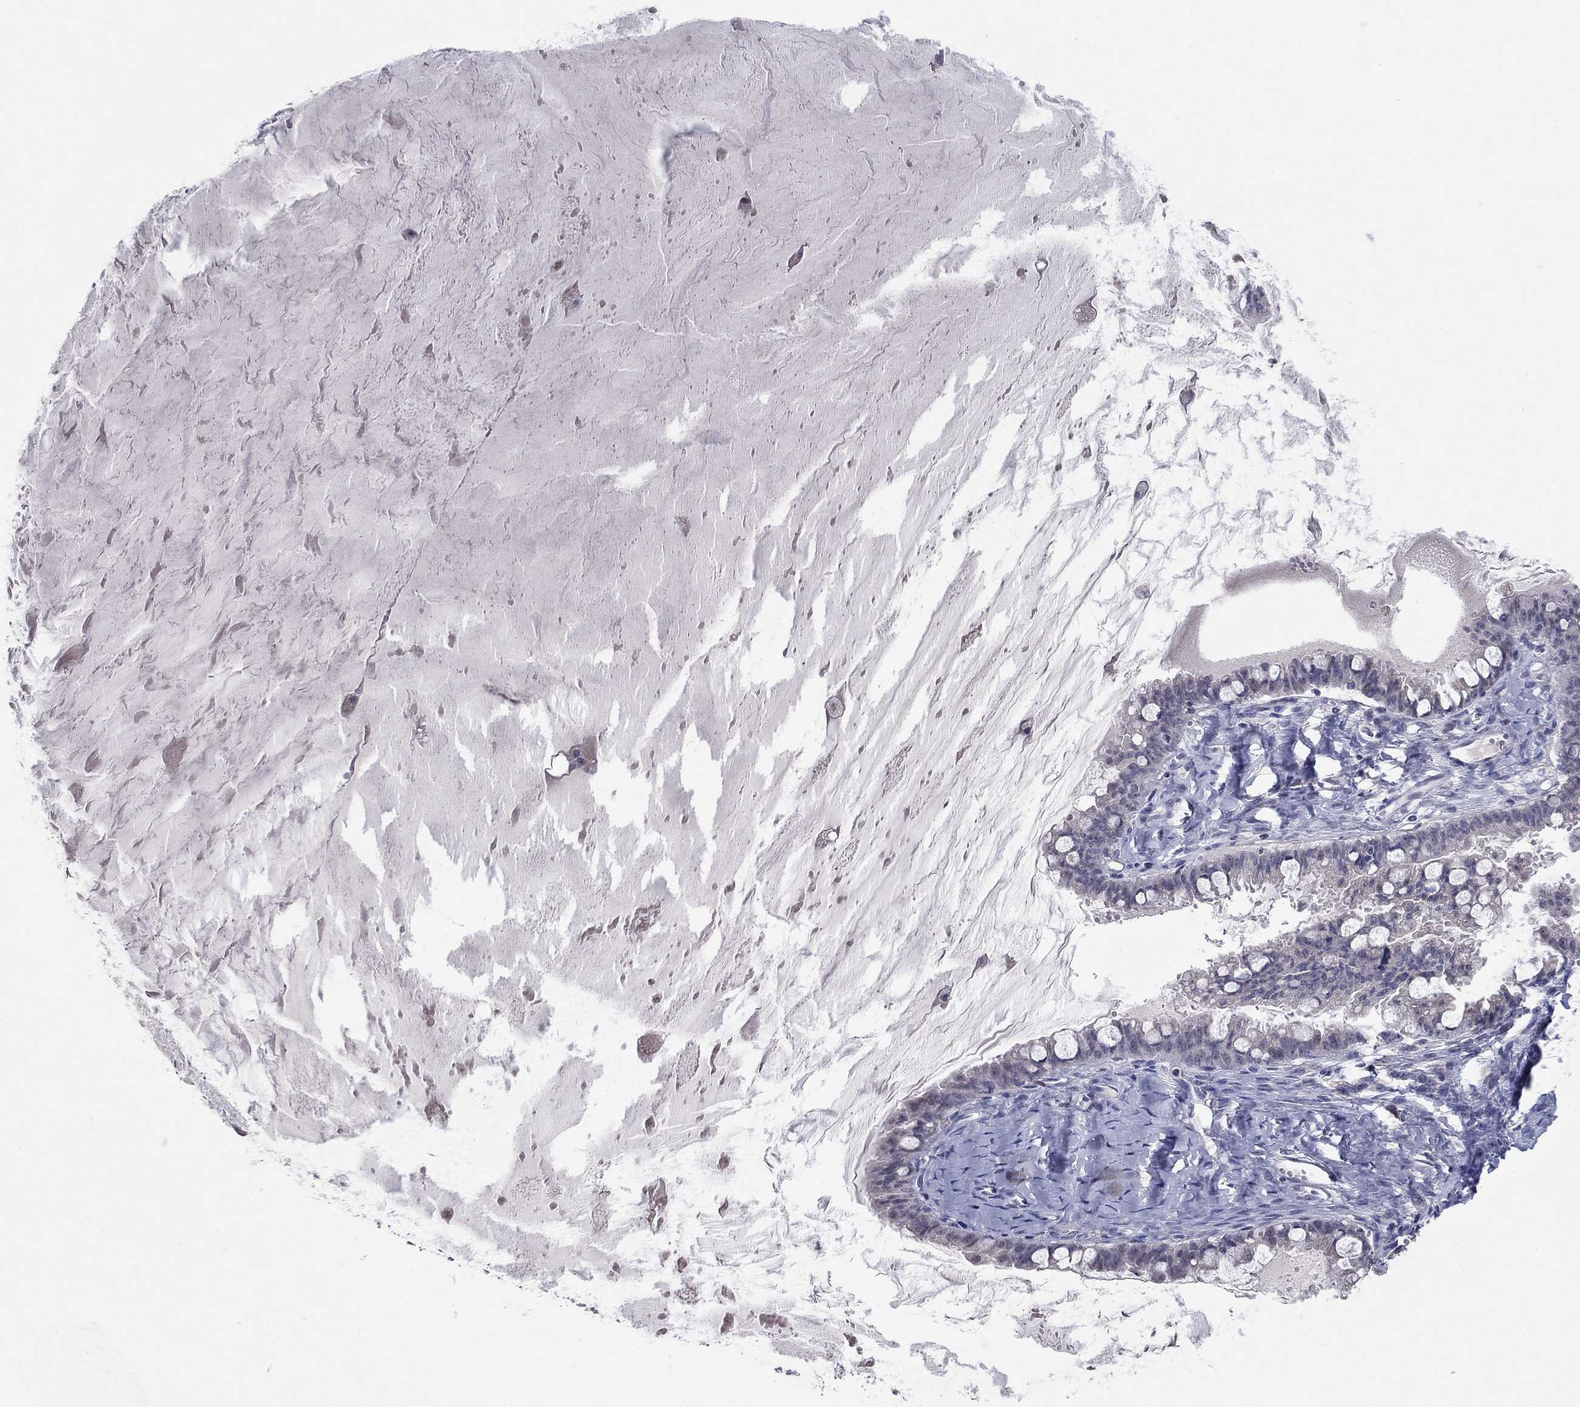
{"staining": {"intensity": "negative", "quantity": "none", "location": "none"}, "tissue": "ovarian cancer", "cell_type": "Tumor cells", "image_type": "cancer", "snomed": [{"axis": "morphology", "description": "Cystadenocarcinoma, mucinous, NOS"}, {"axis": "topography", "description": "Ovary"}], "caption": "High magnification brightfield microscopy of ovarian cancer stained with DAB (3,3'-diaminobenzidine) (brown) and counterstained with hematoxylin (blue): tumor cells show no significant positivity. The staining is performed using DAB brown chromogen with nuclei counter-stained in using hematoxylin.", "gene": "PTGDS", "patient": {"sex": "female", "age": 63}}